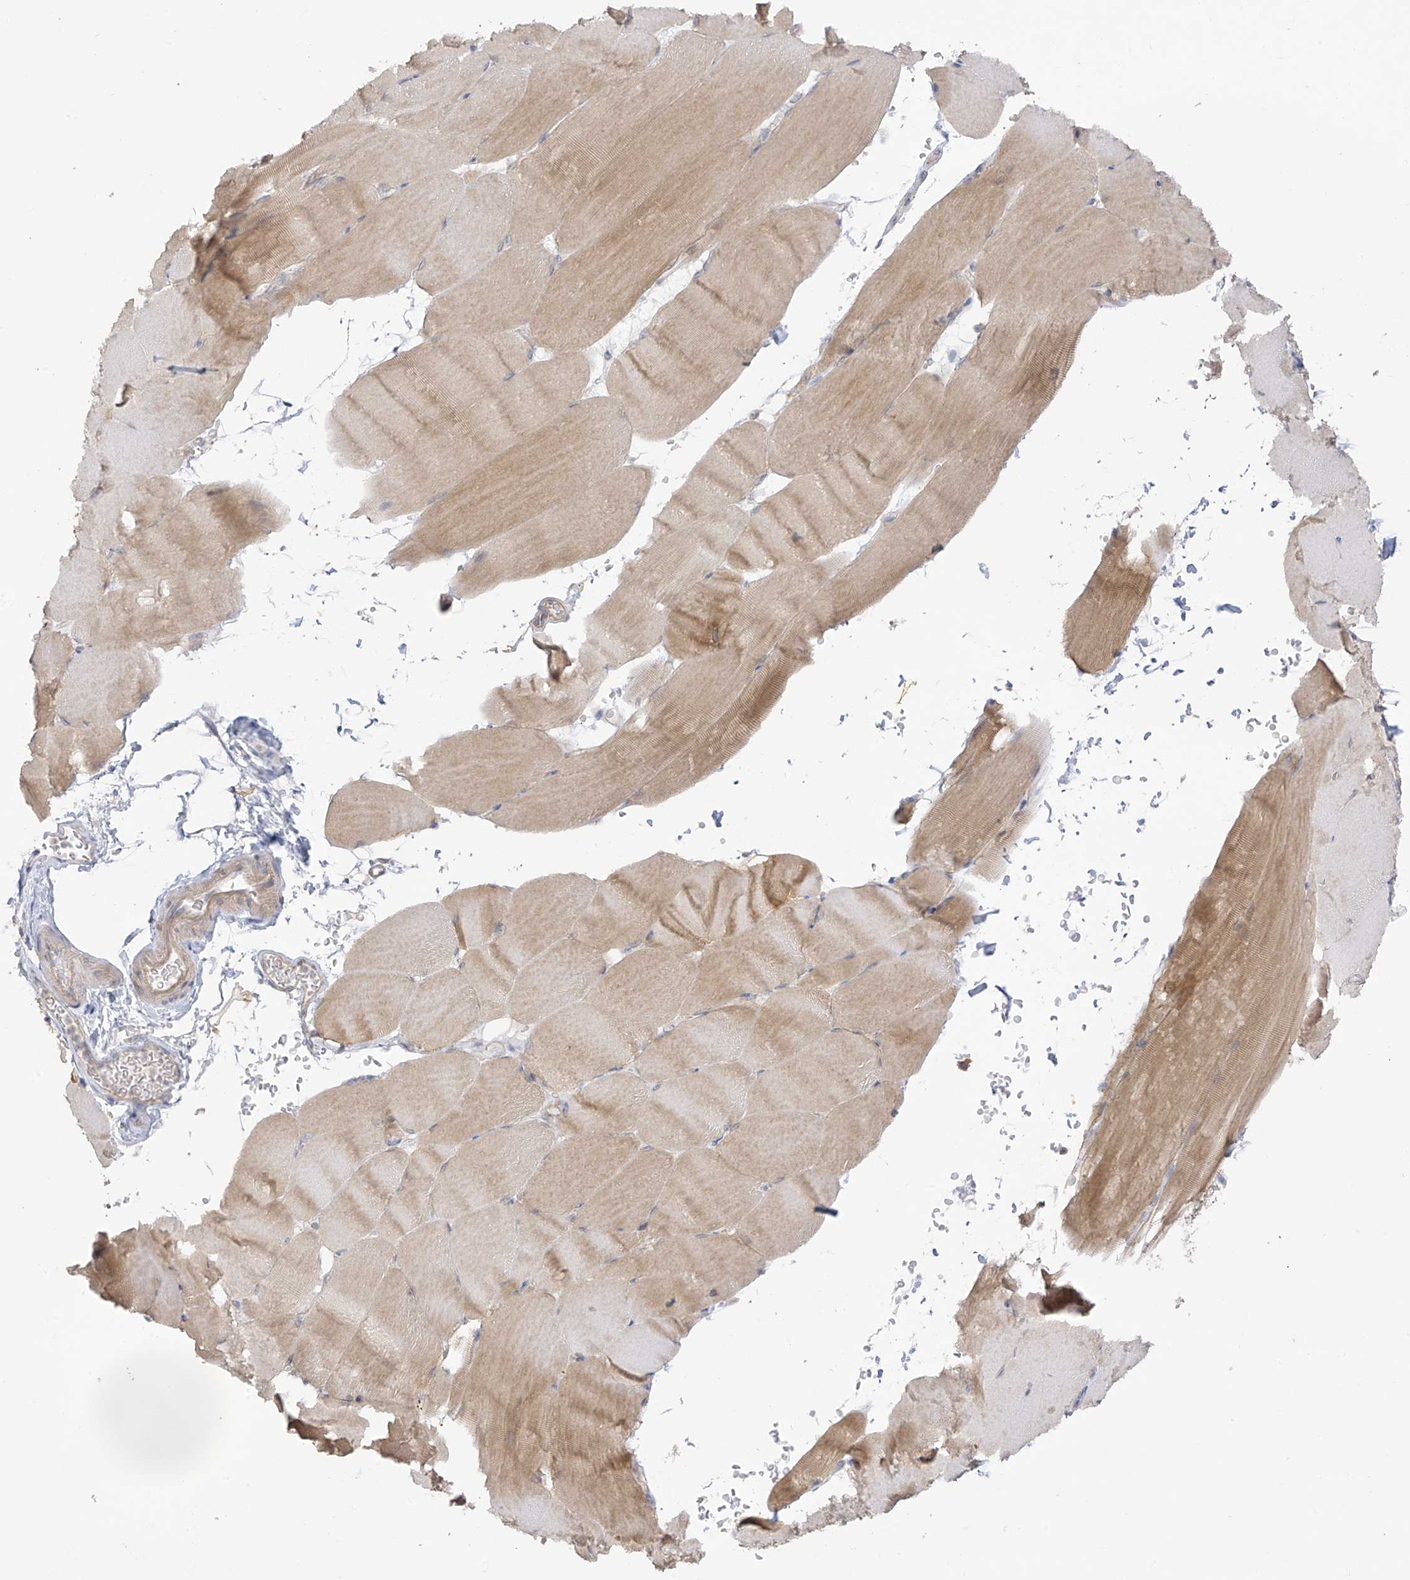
{"staining": {"intensity": "moderate", "quantity": "25%-75%", "location": "cytoplasmic/membranous"}, "tissue": "skeletal muscle", "cell_type": "Myocytes", "image_type": "normal", "snomed": [{"axis": "morphology", "description": "Normal tissue, NOS"}, {"axis": "topography", "description": "Skeletal muscle"}, {"axis": "topography", "description": "Parathyroid gland"}], "caption": "Protein analysis of unremarkable skeletal muscle reveals moderate cytoplasmic/membranous expression in approximately 25%-75% of myocytes. Using DAB (3,3'-diaminobenzidine) (brown) and hematoxylin (blue) stains, captured at high magnification using brightfield microscopy.", "gene": "EIPR1", "patient": {"sex": "female", "age": 37}}